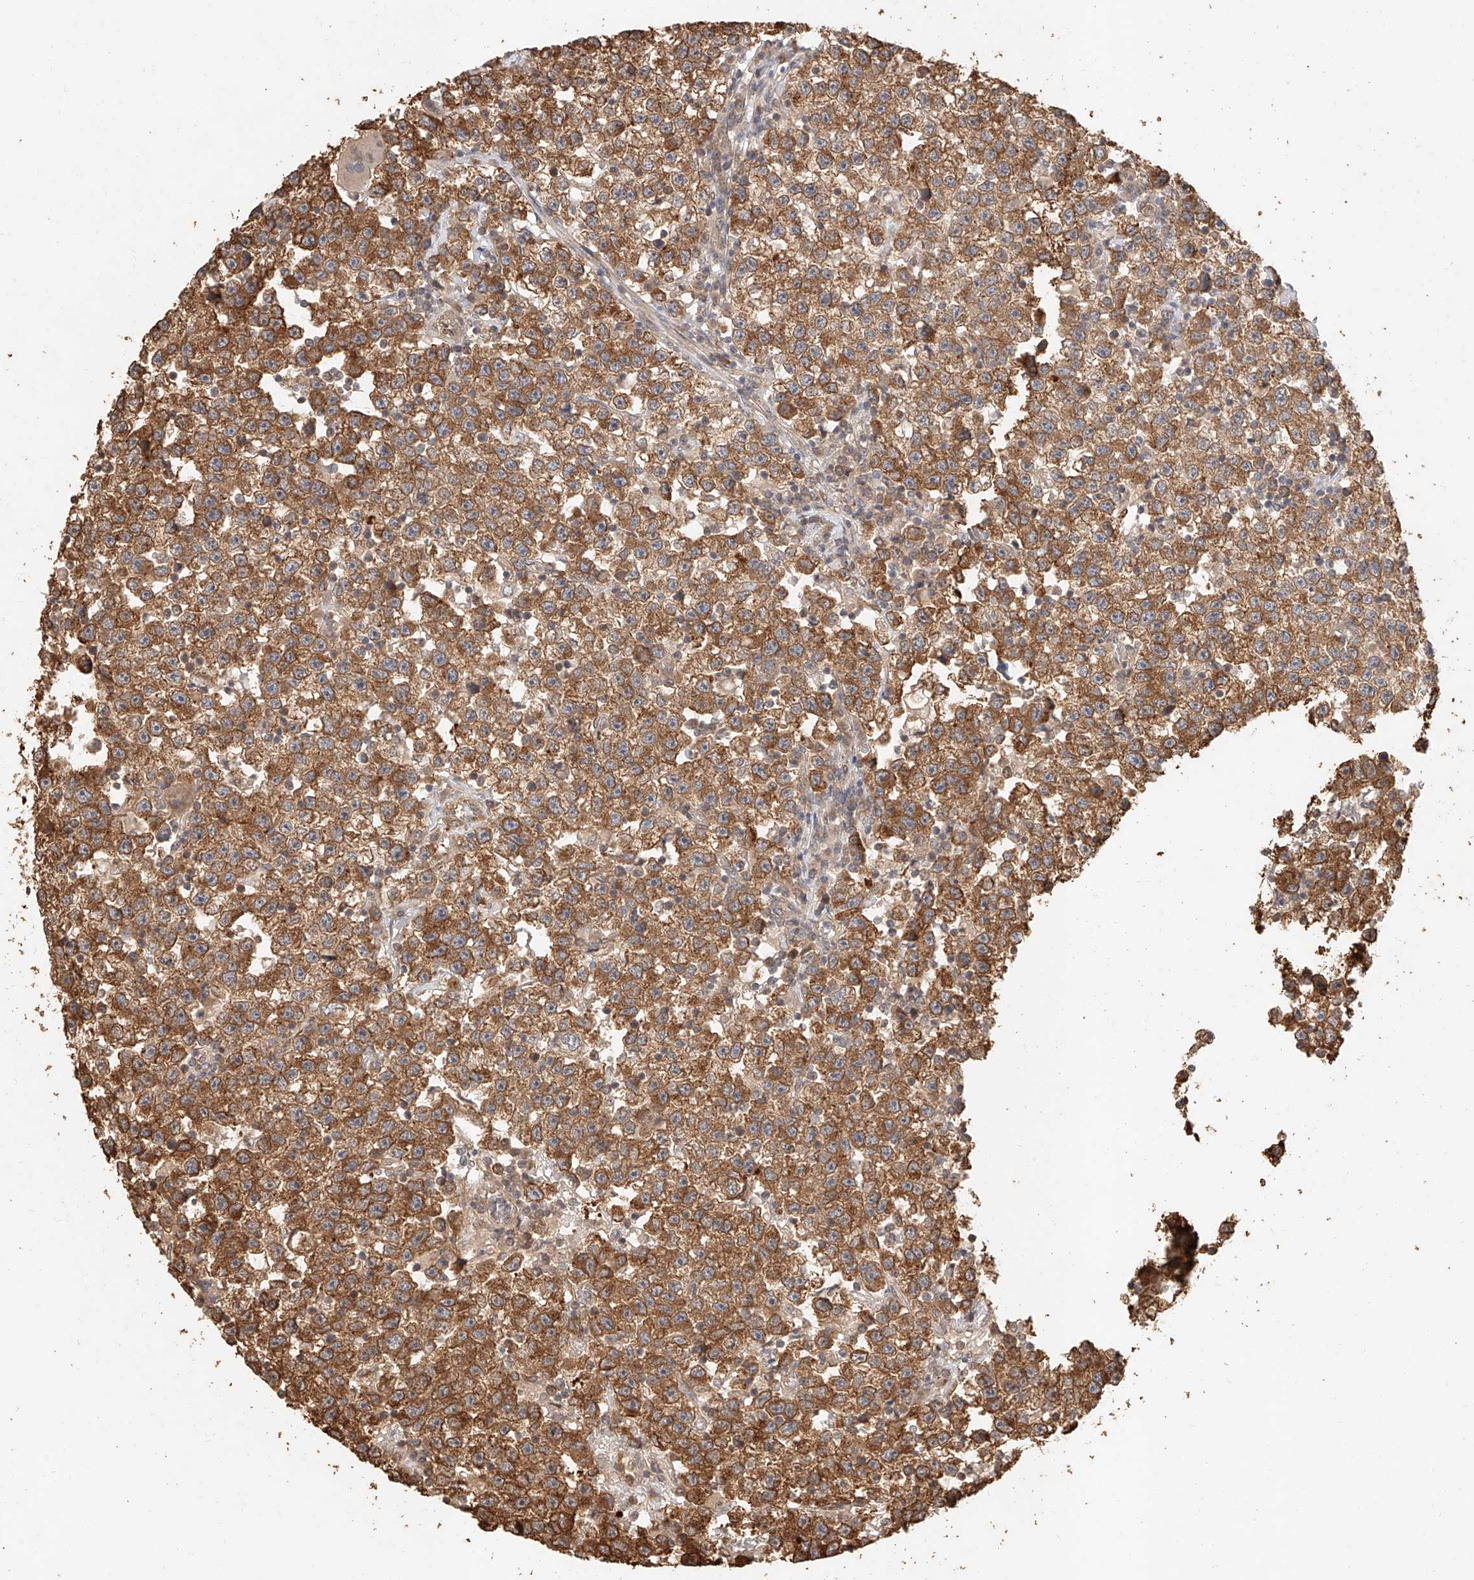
{"staining": {"intensity": "moderate", "quantity": ">75%", "location": "cytoplasmic/membranous"}, "tissue": "testis cancer", "cell_type": "Tumor cells", "image_type": "cancer", "snomed": [{"axis": "morphology", "description": "Seminoma, NOS"}, {"axis": "topography", "description": "Testis"}], "caption": "Immunohistochemistry (IHC) of human testis seminoma reveals medium levels of moderate cytoplasmic/membranous expression in approximately >75% of tumor cells.", "gene": "NAP1L1", "patient": {"sex": "male", "age": 22}}